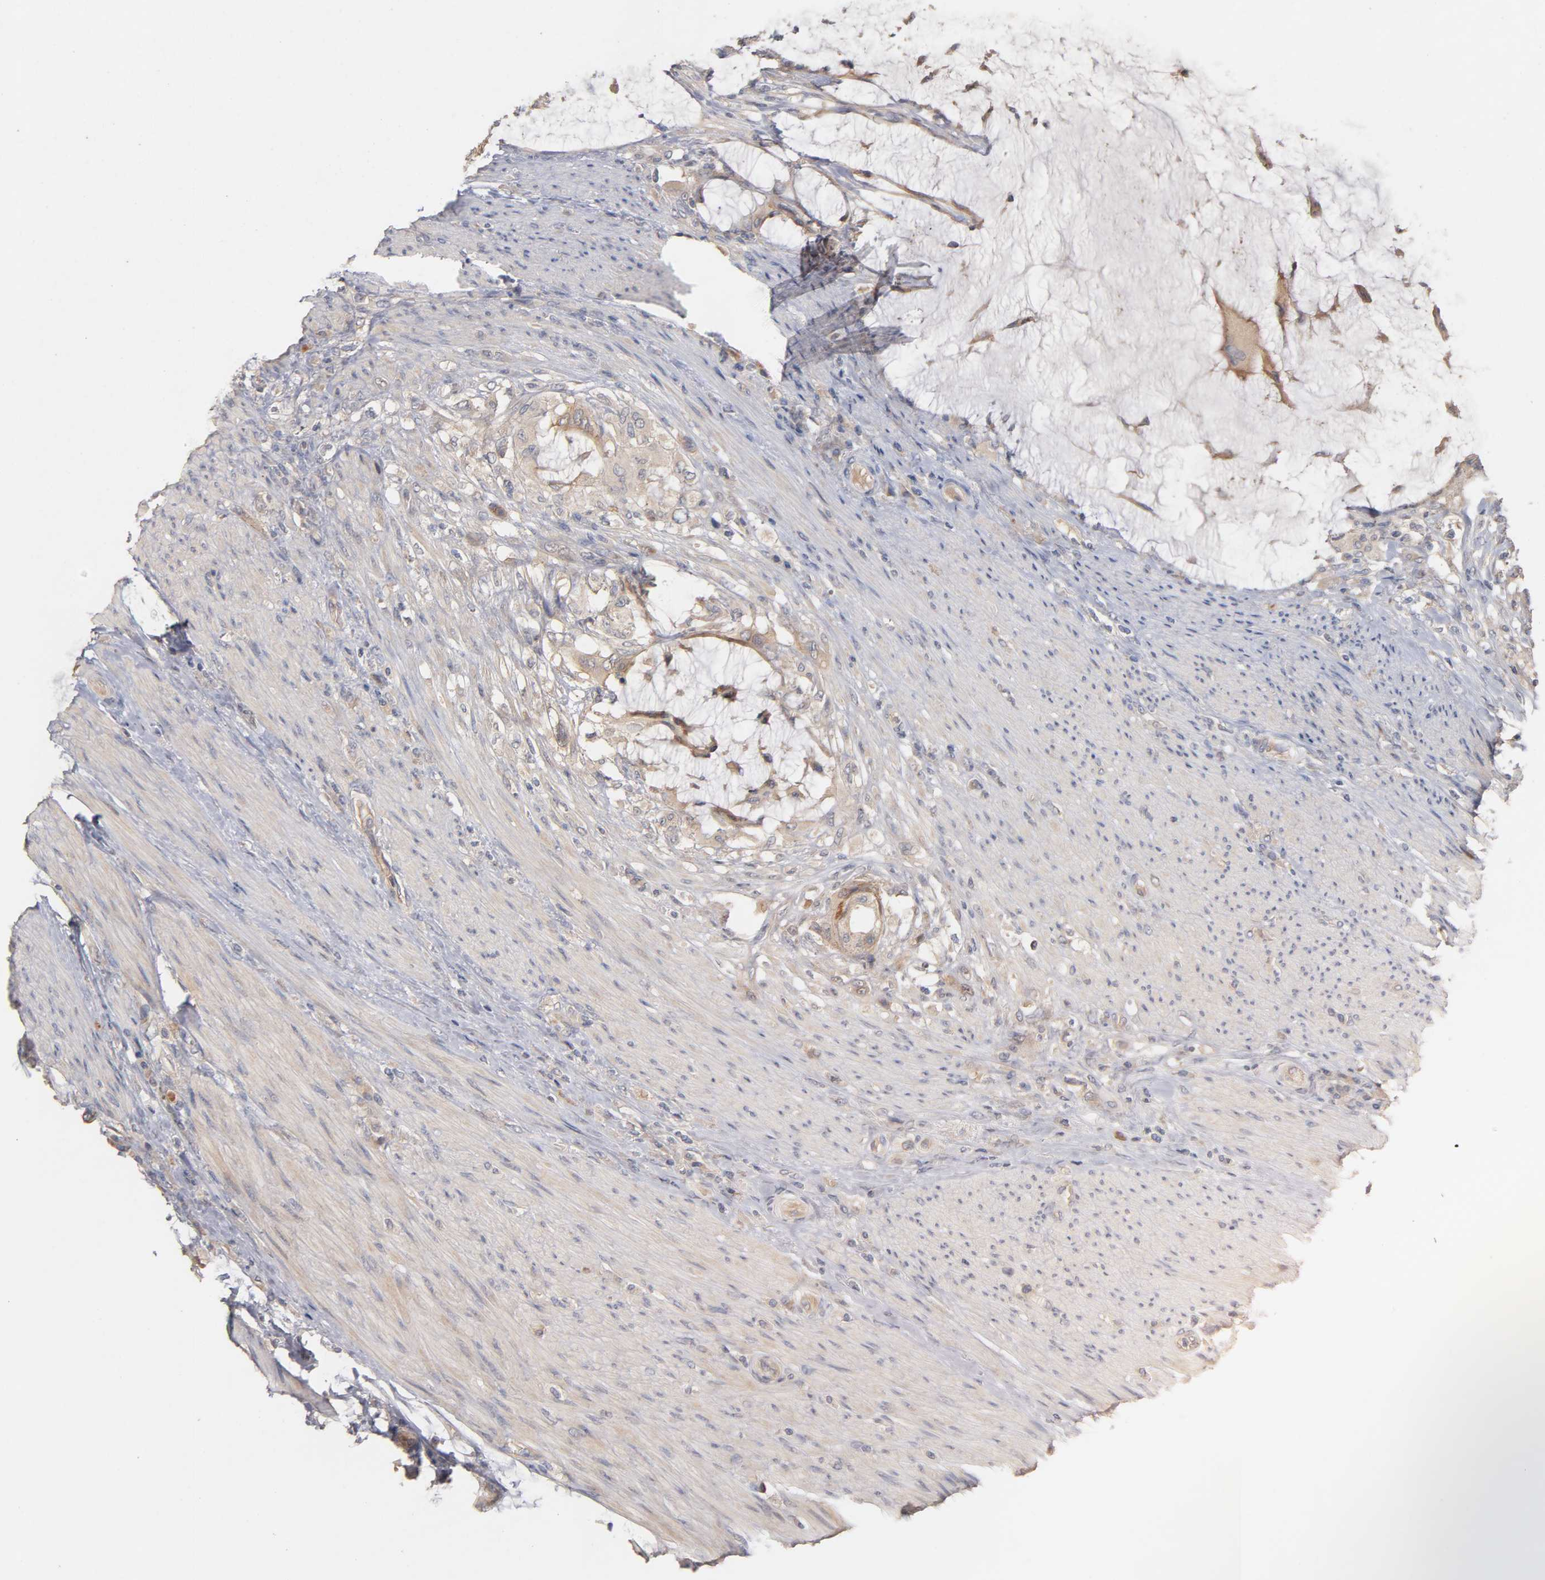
{"staining": {"intensity": "moderate", "quantity": ">75%", "location": "cytoplasmic/membranous"}, "tissue": "colorectal cancer", "cell_type": "Tumor cells", "image_type": "cancer", "snomed": [{"axis": "morphology", "description": "Adenocarcinoma, NOS"}, {"axis": "topography", "description": "Rectum"}], "caption": "Immunohistochemical staining of colorectal adenocarcinoma demonstrates medium levels of moderate cytoplasmic/membranous expression in approximately >75% of tumor cells.", "gene": "PDZD11", "patient": {"sex": "female", "age": 77}}